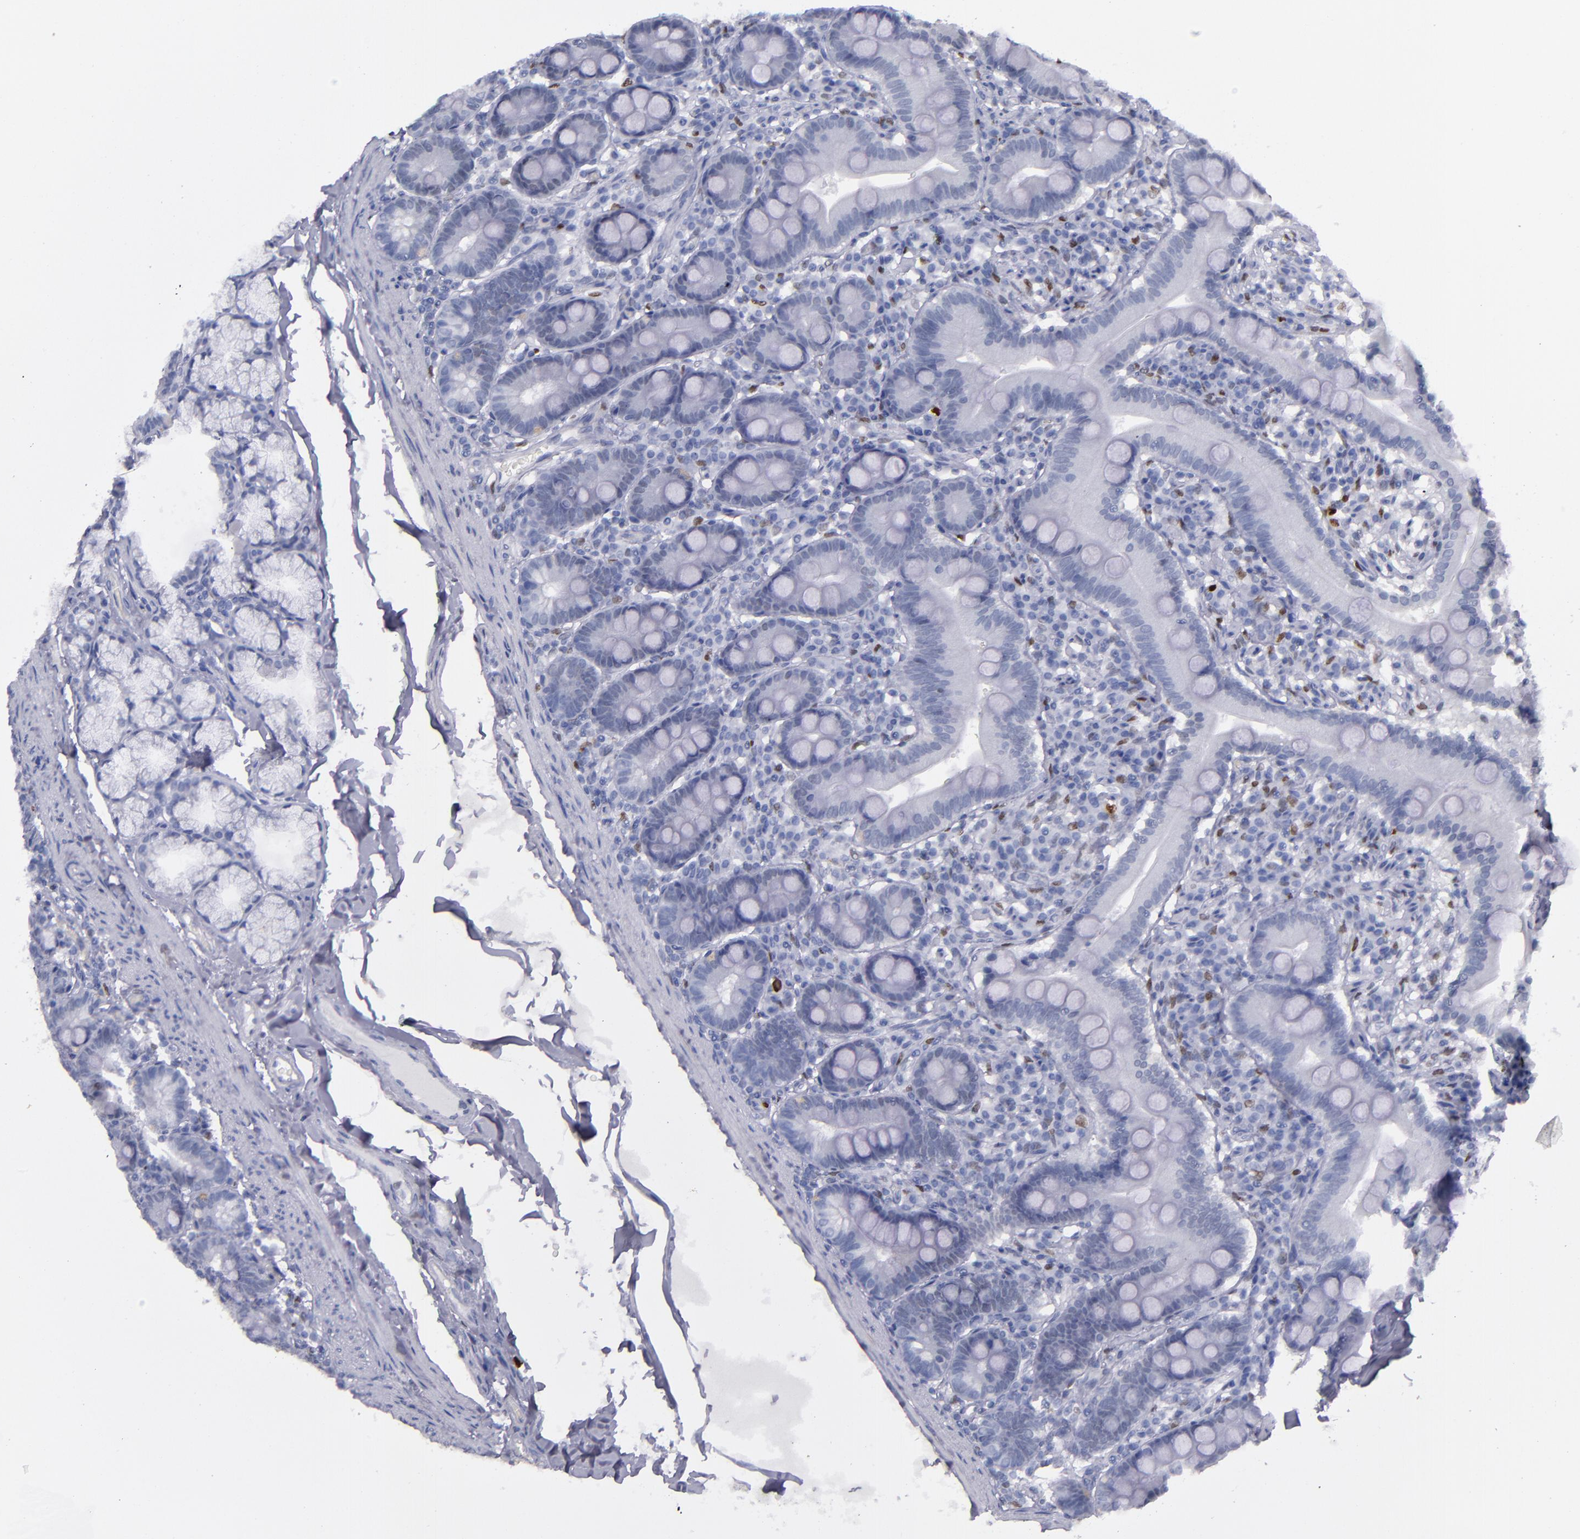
{"staining": {"intensity": "negative", "quantity": "none", "location": "none"}, "tissue": "duodenum", "cell_type": "Glandular cells", "image_type": "normal", "snomed": [{"axis": "morphology", "description": "Normal tissue, NOS"}, {"axis": "topography", "description": "Duodenum"}], "caption": "Histopathology image shows no protein staining in glandular cells of benign duodenum. The staining is performed using DAB (3,3'-diaminobenzidine) brown chromogen with nuclei counter-stained in using hematoxylin.", "gene": "IRF8", "patient": {"sex": "male", "age": 50}}